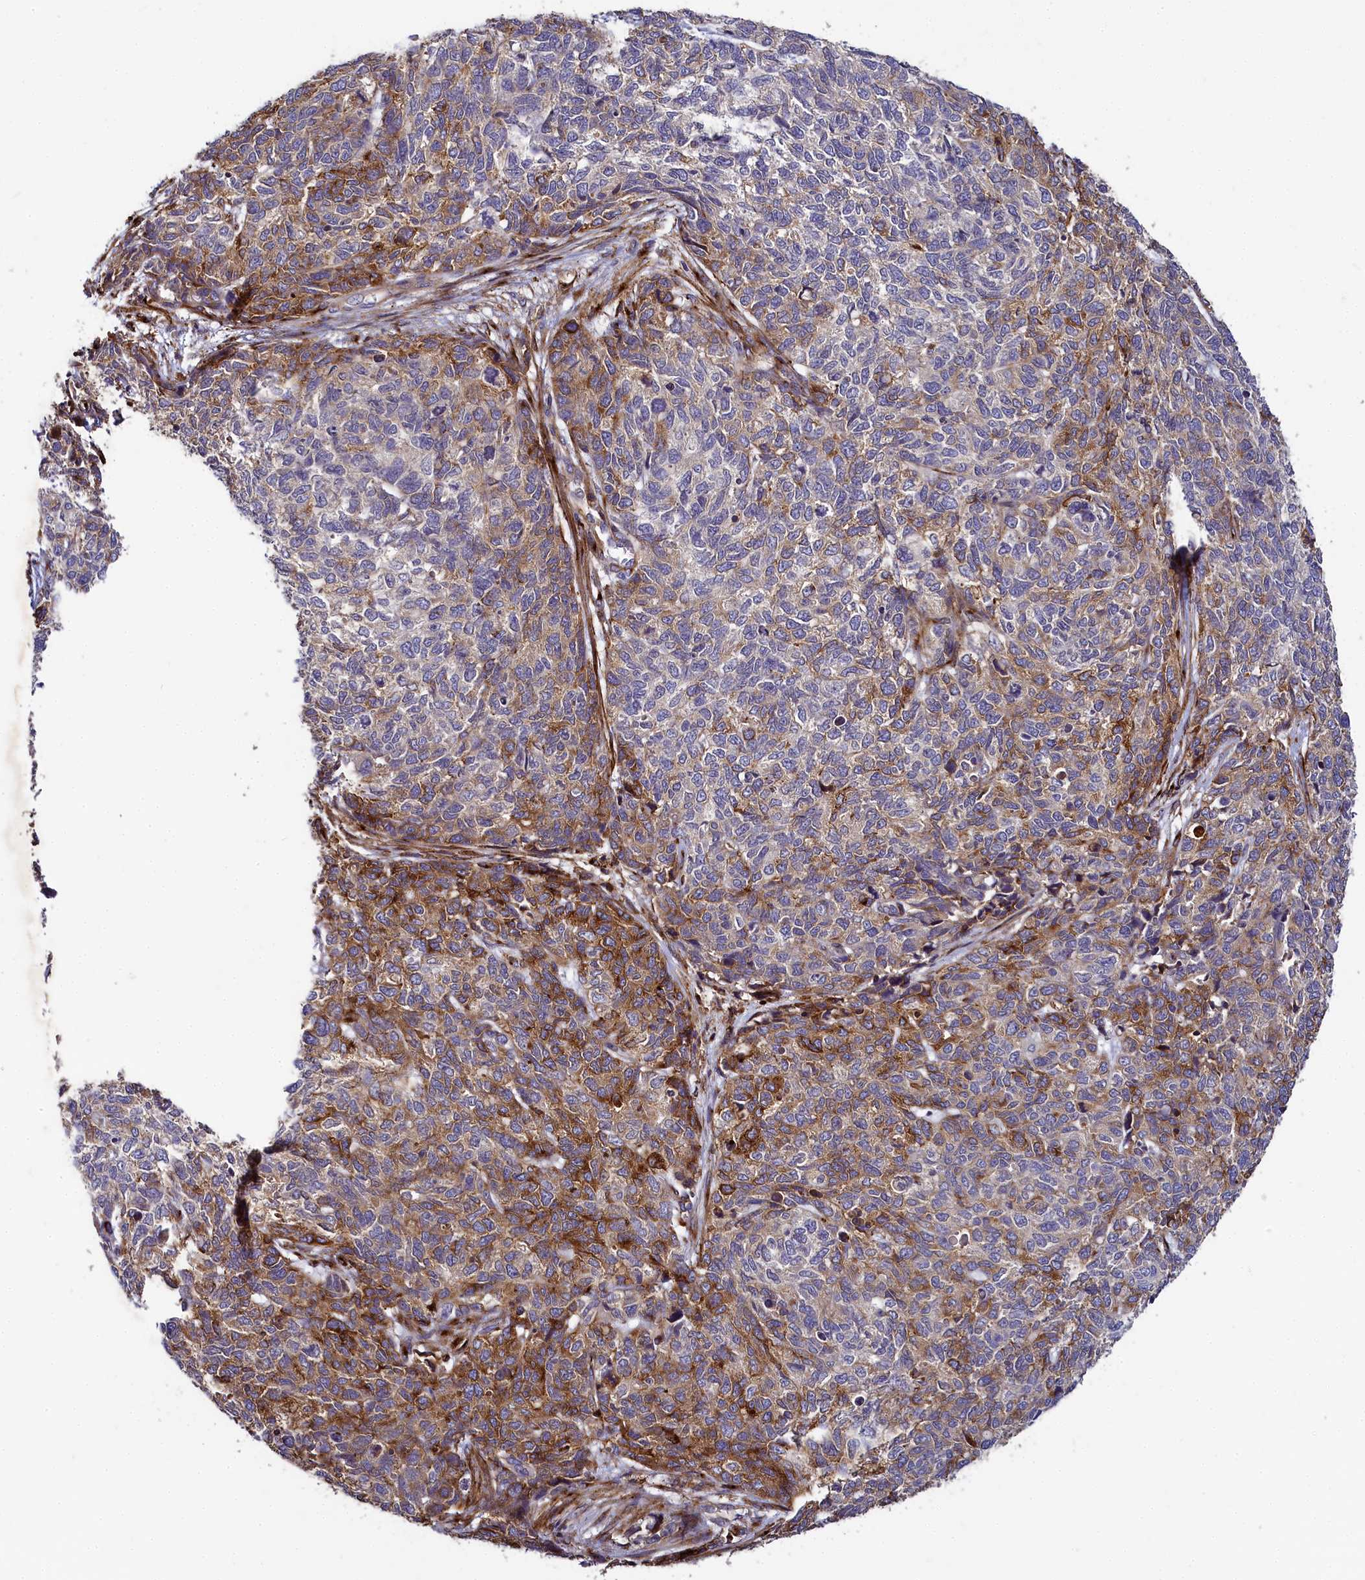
{"staining": {"intensity": "moderate", "quantity": "25%-75%", "location": "cytoplasmic/membranous"}, "tissue": "cervical cancer", "cell_type": "Tumor cells", "image_type": "cancer", "snomed": [{"axis": "morphology", "description": "Squamous cell carcinoma, NOS"}, {"axis": "topography", "description": "Cervix"}], "caption": "Protein staining of cervical cancer tissue displays moderate cytoplasmic/membranous staining in approximately 25%-75% of tumor cells.", "gene": "MRC2", "patient": {"sex": "female", "age": 63}}